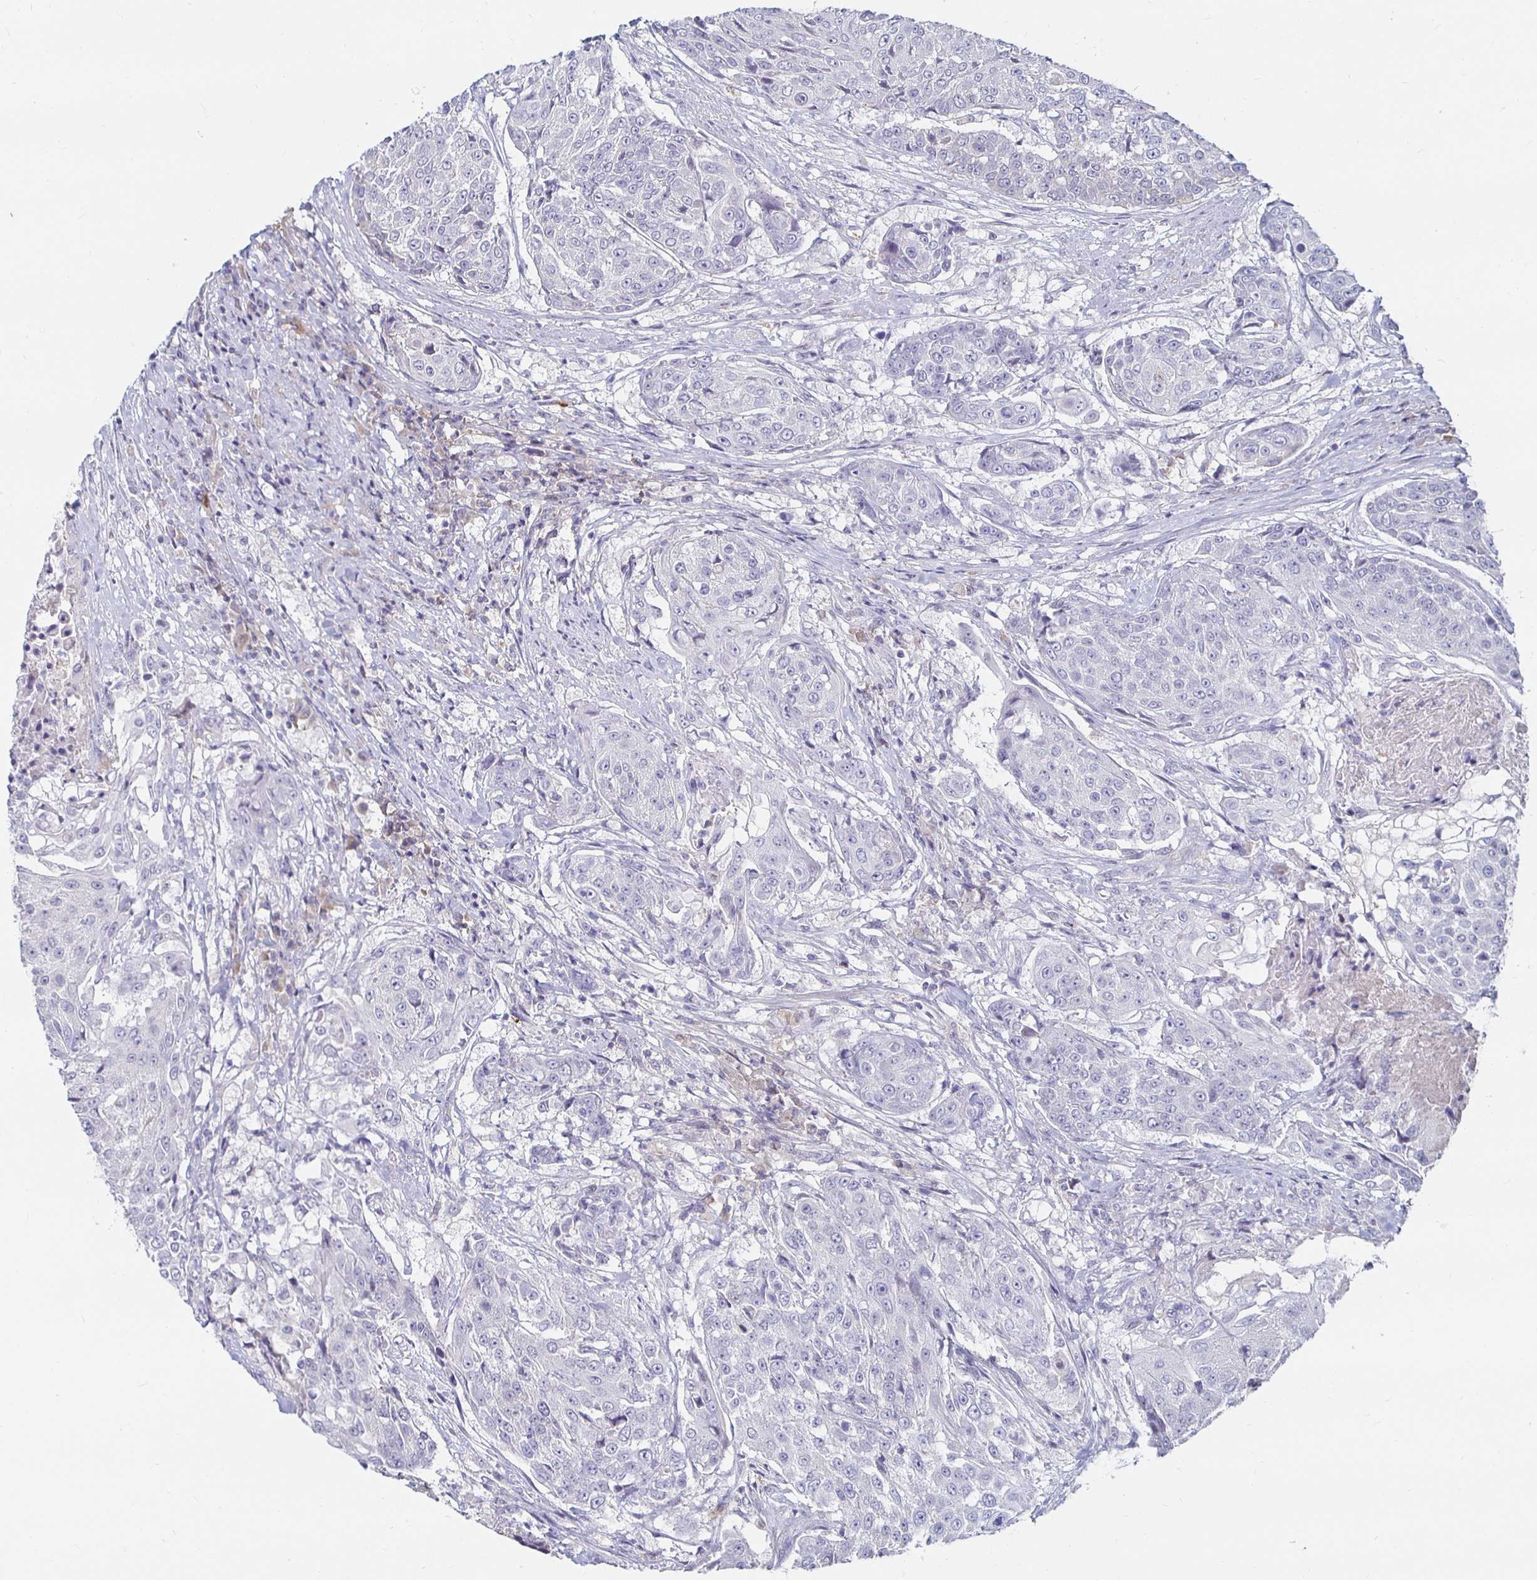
{"staining": {"intensity": "negative", "quantity": "none", "location": "none"}, "tissue": "urothelial cancer", "cell_type": "Tumor cells", "image_type": "cancer", "snomed": [{"axis": "morphology", "description": "Urothelial carcinoma, High grade"}, {"axis": "topography", "description": "Urinary bladder"}], "caption": "A photomicrograph of urothelial cancer stained for a protein exhibits no brown staining in tumor cells.", "gene": "RNF144B", "patient": {"sex": "female", "age": 63}}